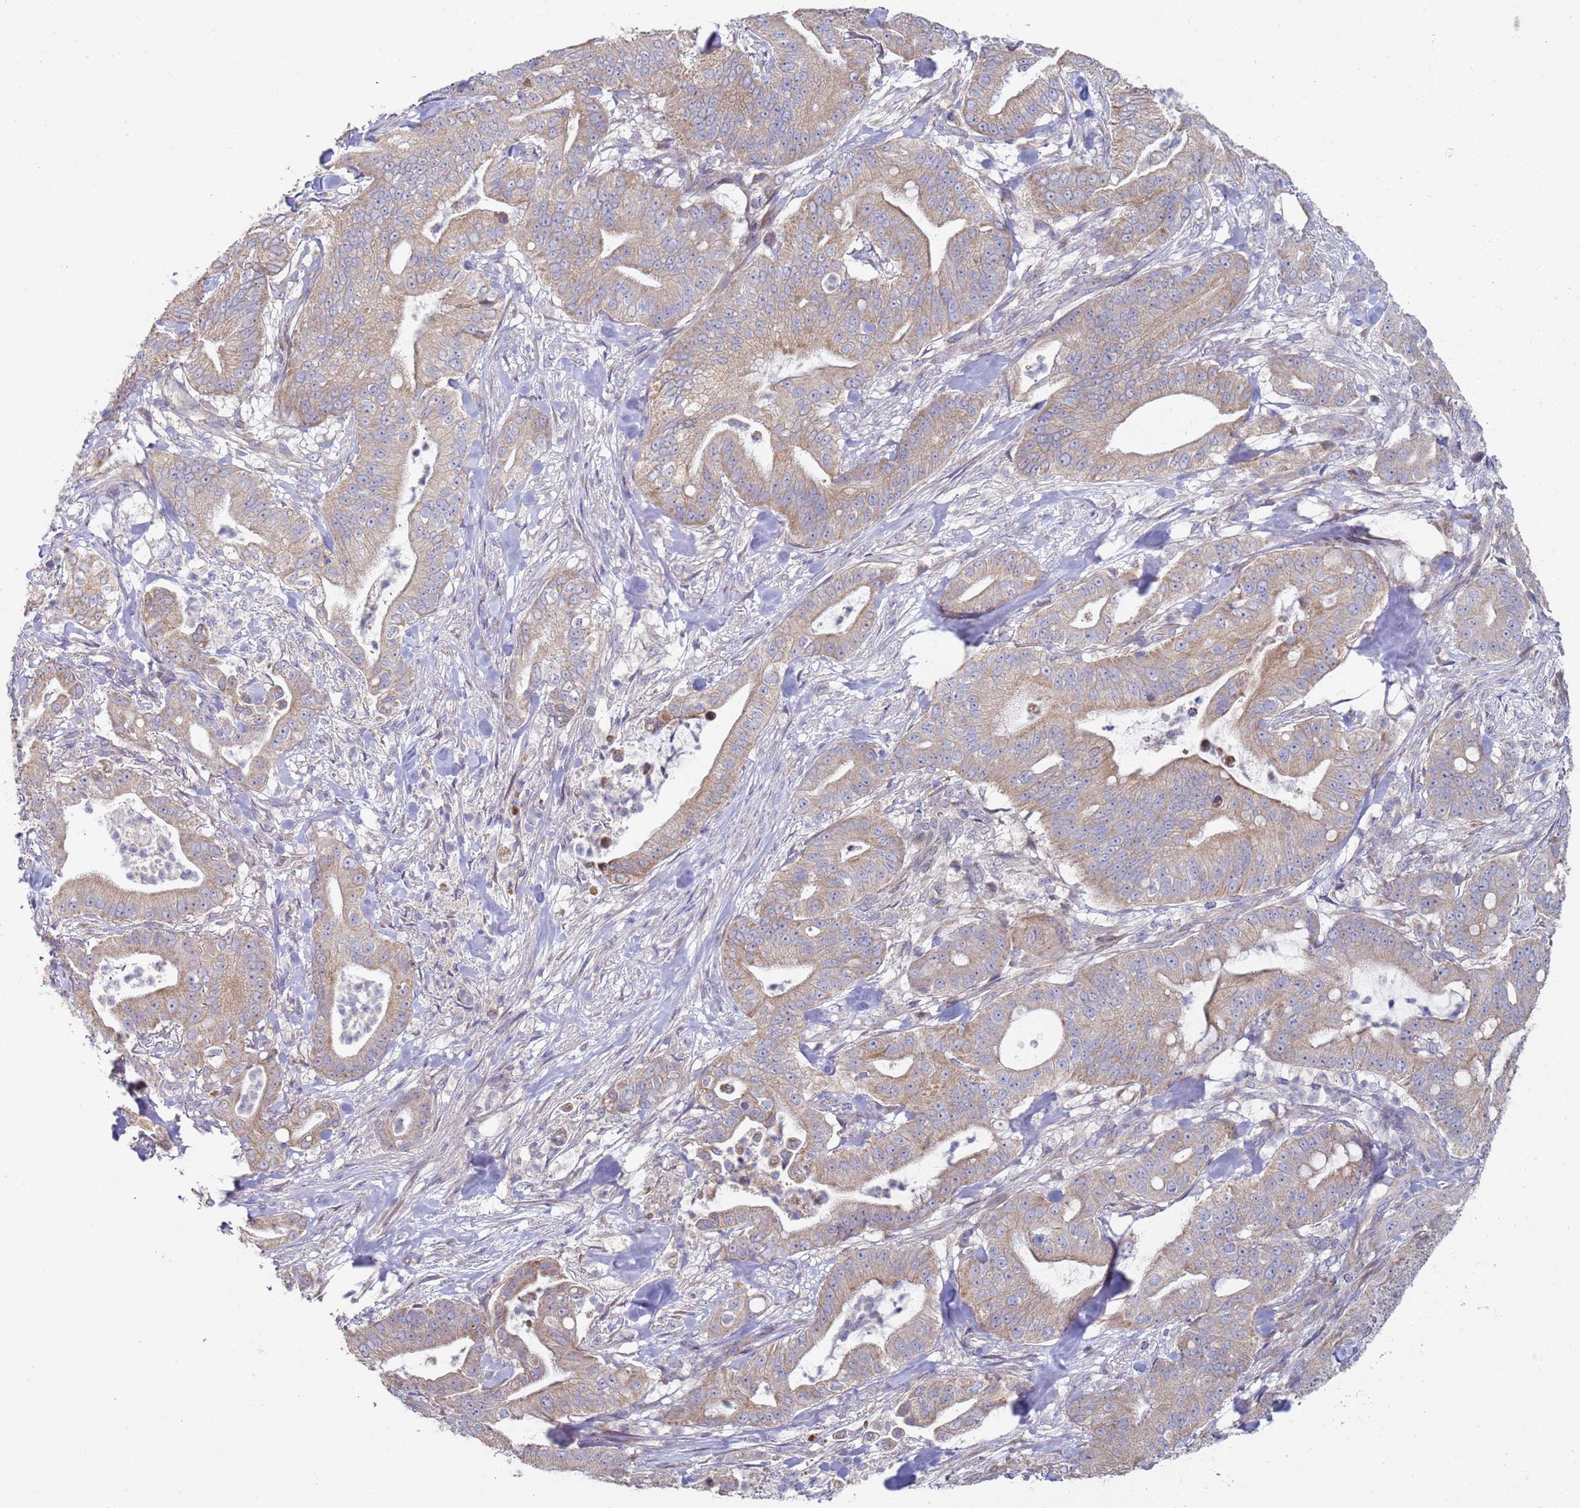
{"staining": {"intensity": "weak", "quantity": ">75%", "location": "cytoplasmic/membranous"}, "tissue": "pancreatic cancer", "cell_type": "Tumor cells", "image_type": "cancer", "snomed": [{"axis": "morphology", "description": "Adenocarcinoma, NOS"}, {"axis": "topography", "description": "Pancreas"}], "caption": "Adenocarcinoma (pancreatic) tissue shows weak cytoplasmic/membranous expression in about >75% of tumor cells, visualized by immunohistochemistry. (DAB (3,3'-diaminobenzidine) = brown stain, brightfield microscopy at high magnification).", "gene": "DIP2B", "patient": {"sex": "male", "age": 71}}